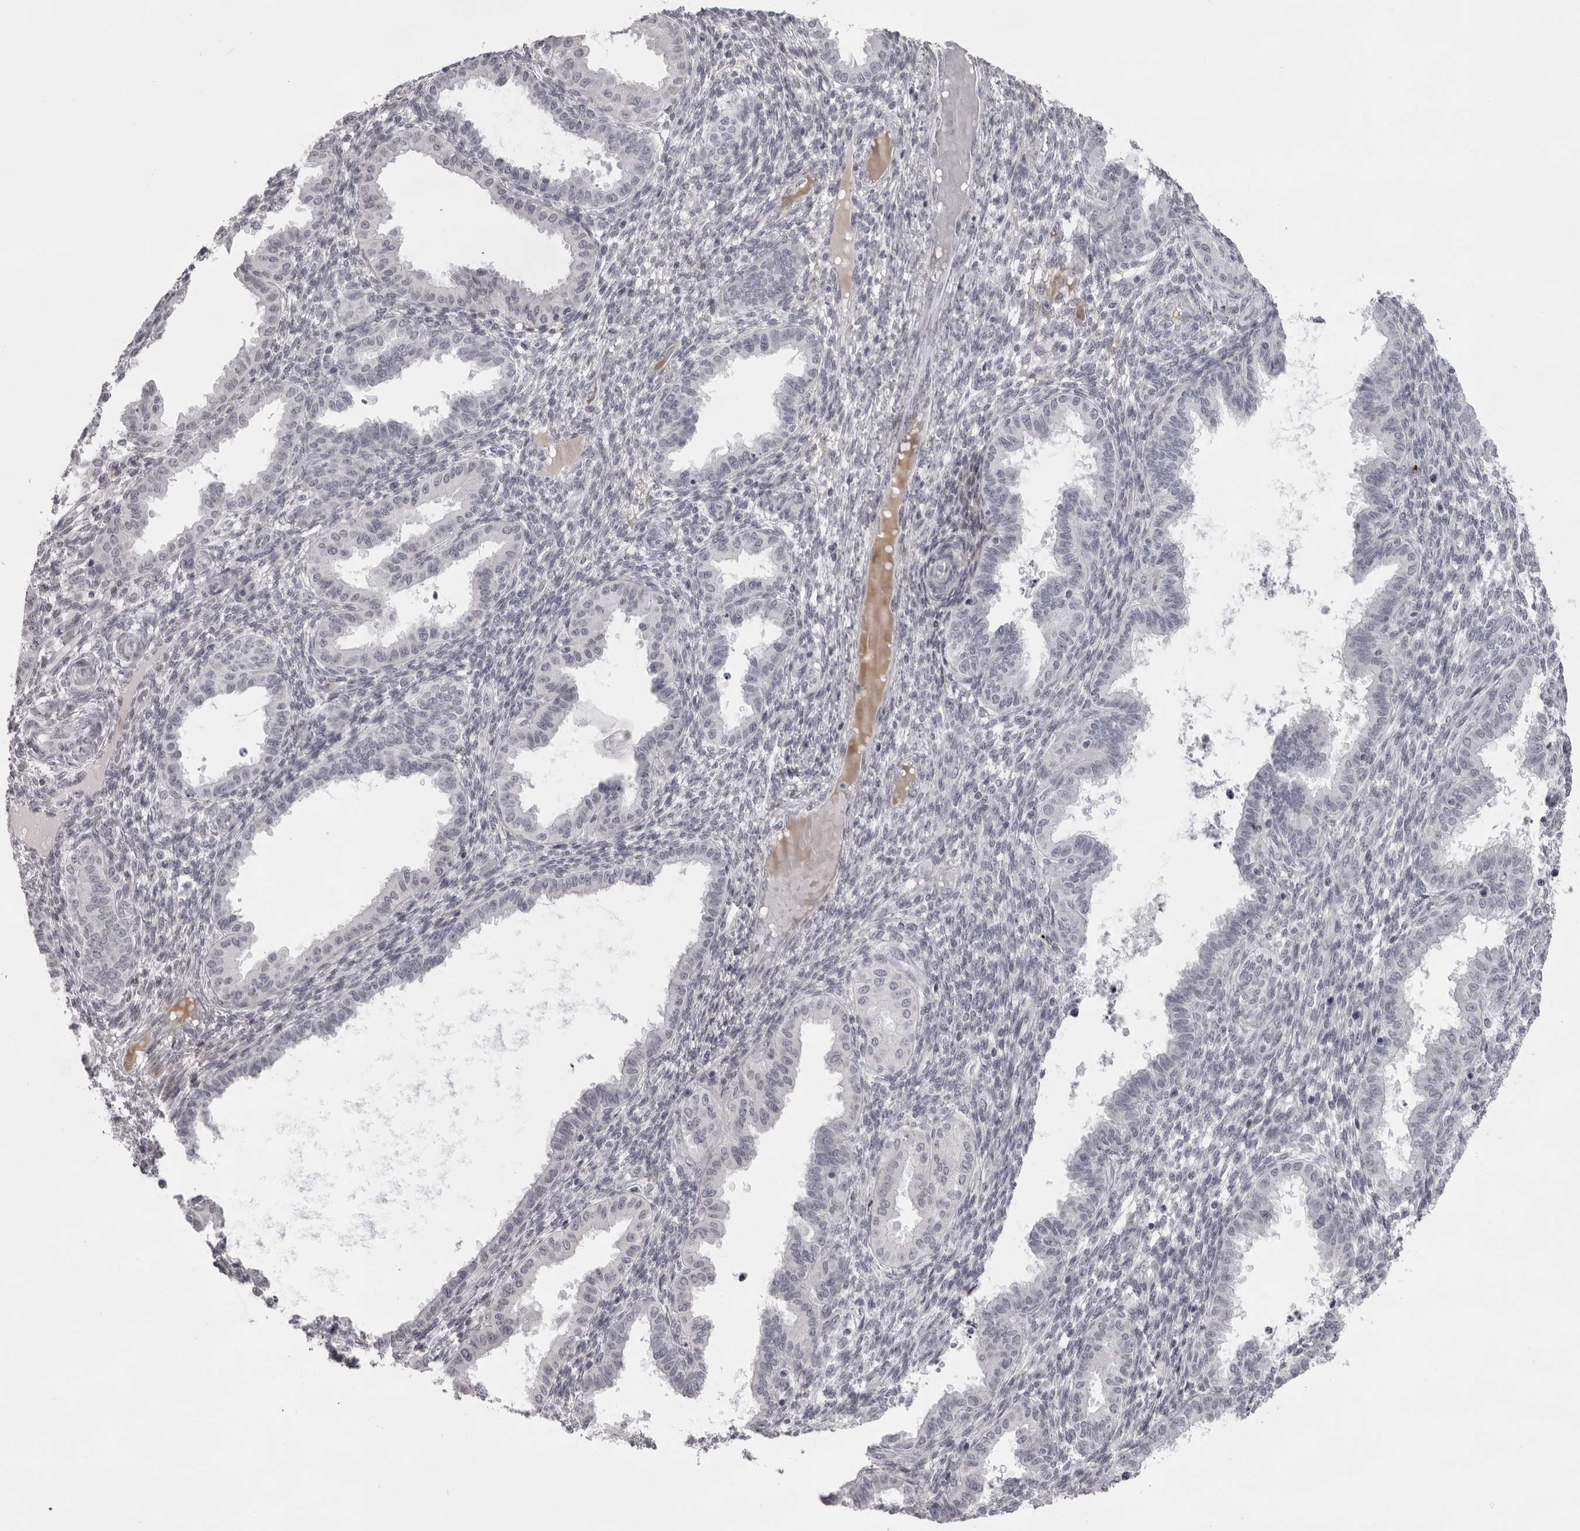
{"staining": {"intensity": "negative", "quantity": "none", "location": "none"}, "tissue": "endometrium", "cell_type": "Cells in endometrial stroma", "image_type": "normal", "snomed": [{"axis": "morphology", "description": "Normal tissue, NOS"}, {"axis": "topography", "description": "Endometrium"}], "caption": "Human endometrium stained for a protein using immunohistochemistry exhibits no positivity in cells in endometrial stroma.", "gene": "NUDT18", "patient": {"sex": "female", "age": 33}}